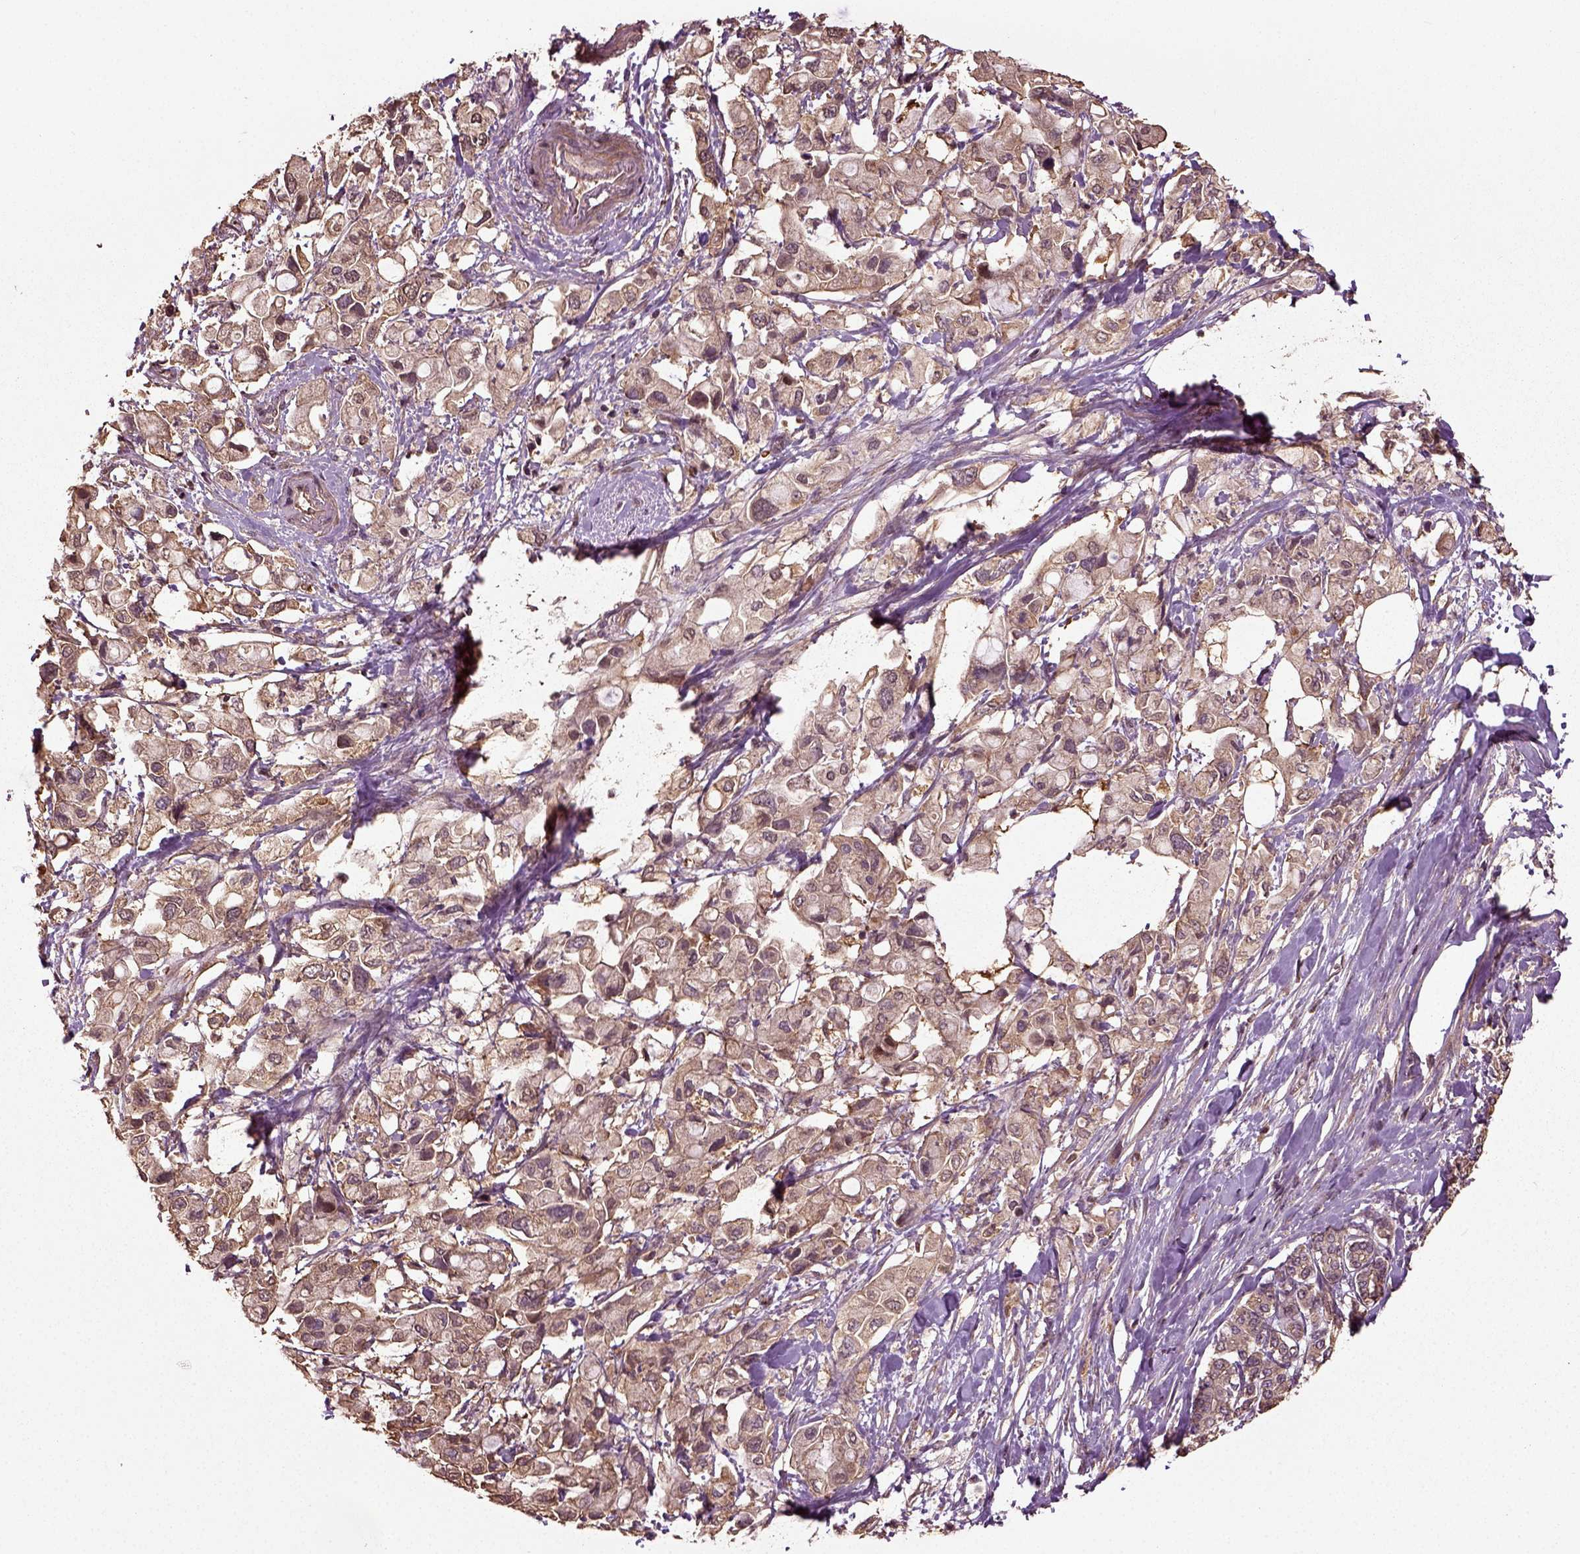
{"staining": {"intensity": "moderate", "quantity": ">75%", "location": "cytoplasmic/membranous"}, "tissue": "pancreatic cancer", "cell_type": "Tumor cells", "image_type": "cancer", "snomed": [{"axis": "morphology", "description": "Adenocarcinoma, NOS"}, {"axis": "topography", "description": "Pancreas"}], "caption": "Immunohistochemistry (IHC) of human pancreatic cancer (adenocarcinoma) shows medium levels of moderate cytoplasmic/membranous expression in approximately >75% of tumor cells.", "gene": "ERV3-1", "patient": {"sex": "female", "age": 56}}